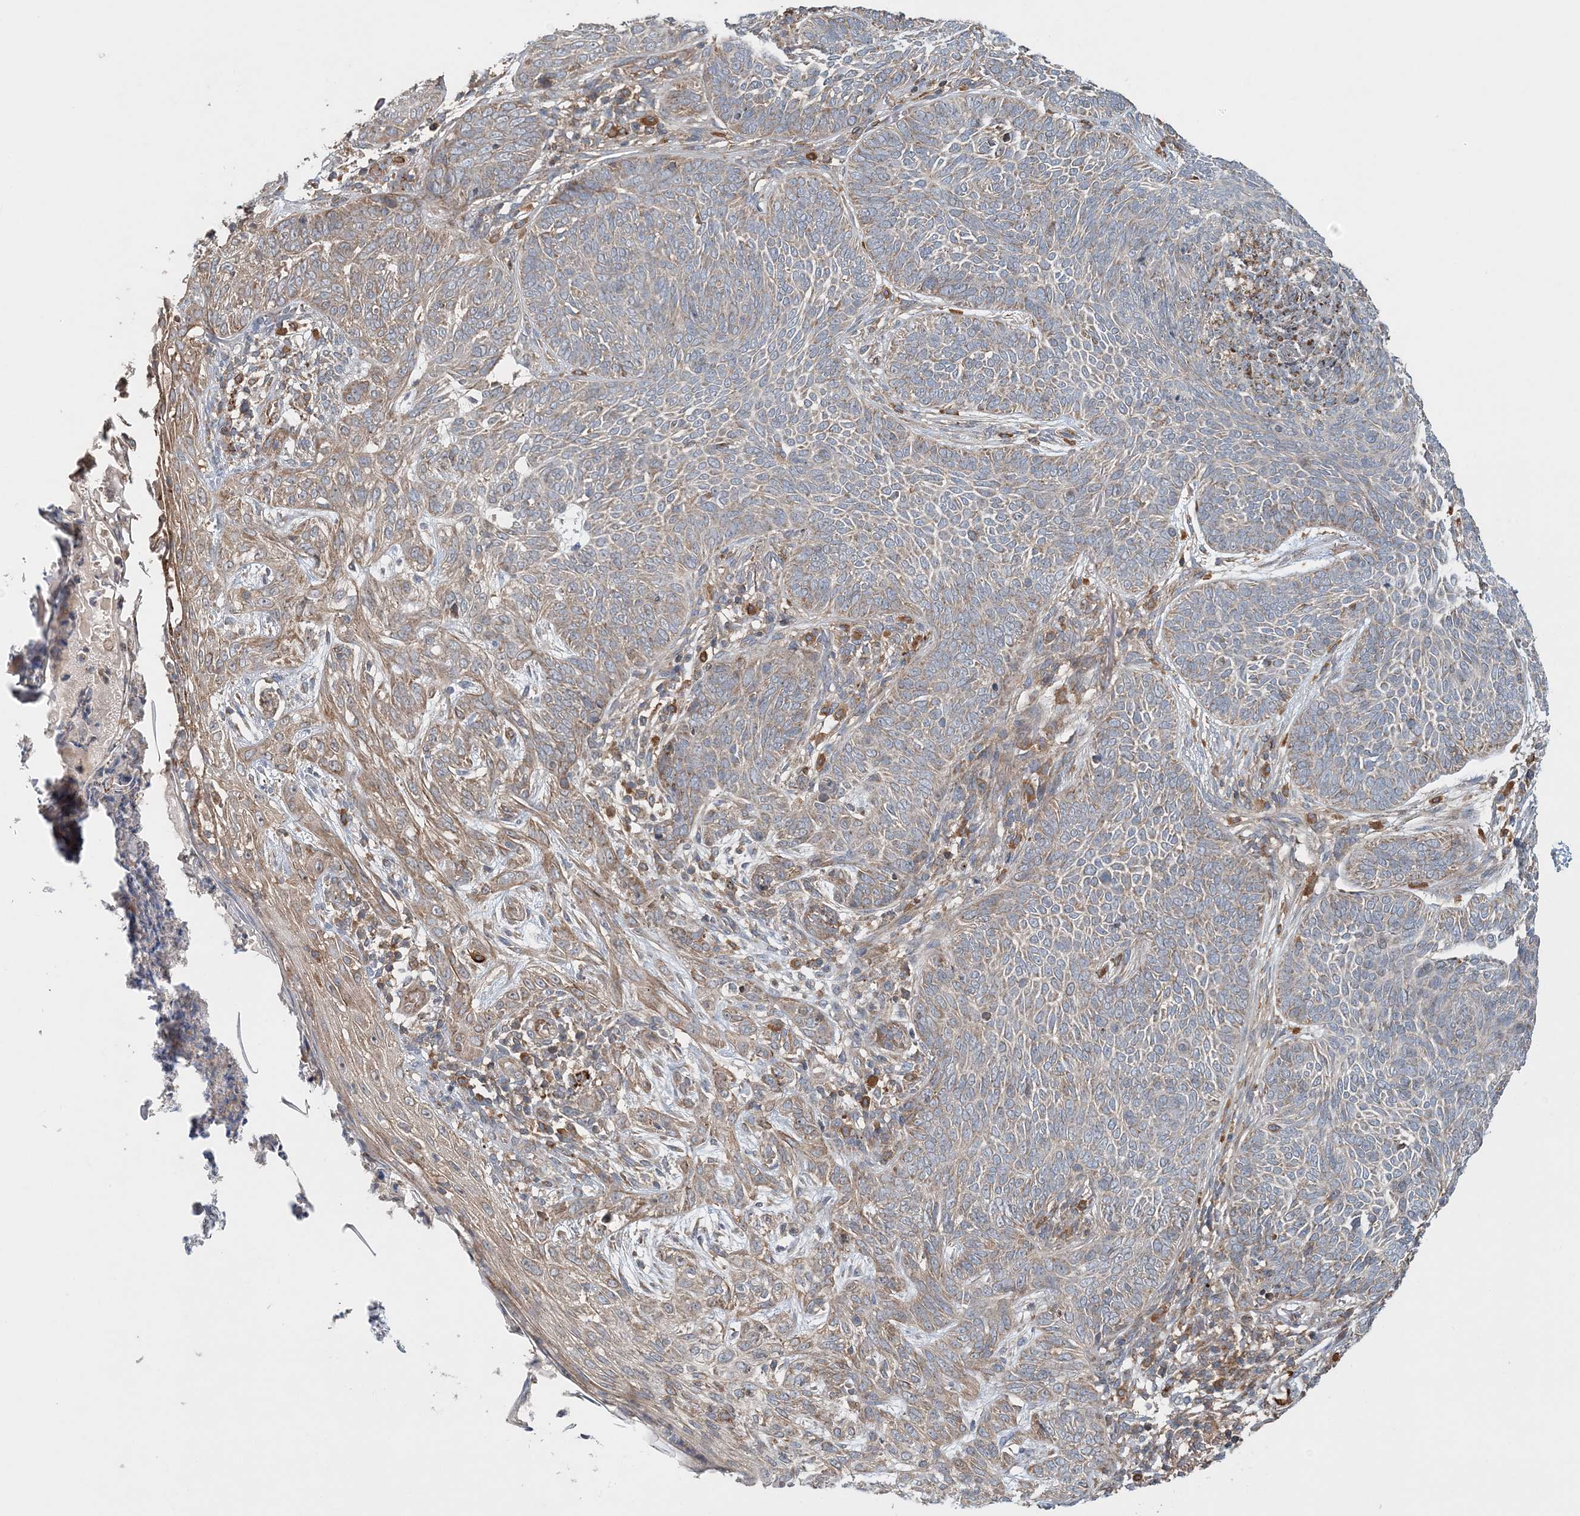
{"staining": {"intensity": "weak", "quantity": ">75%", "location": "cytoplasmic/membranous"}, "tissue": "skin cancer", "cell_type": "Tumor cells", "image_type": "cancer", "snomed": [{"axis": "morphology", "description": "Basal cell carcinoma"}, {"axis": "topography", "description": "Skin"}], "caption": "A low amount of weak cytoplasmic/membranous expression is identified in about >75% of tumor cells in skin cancer tissue. The staining was performed using DAB to visualize the protein expression in brown, while the nuclei were stained in blue with hematoxylin (Magnification: 20x).", "gene": "TTI1", "patient": {"sex": "male", "age": 85}}